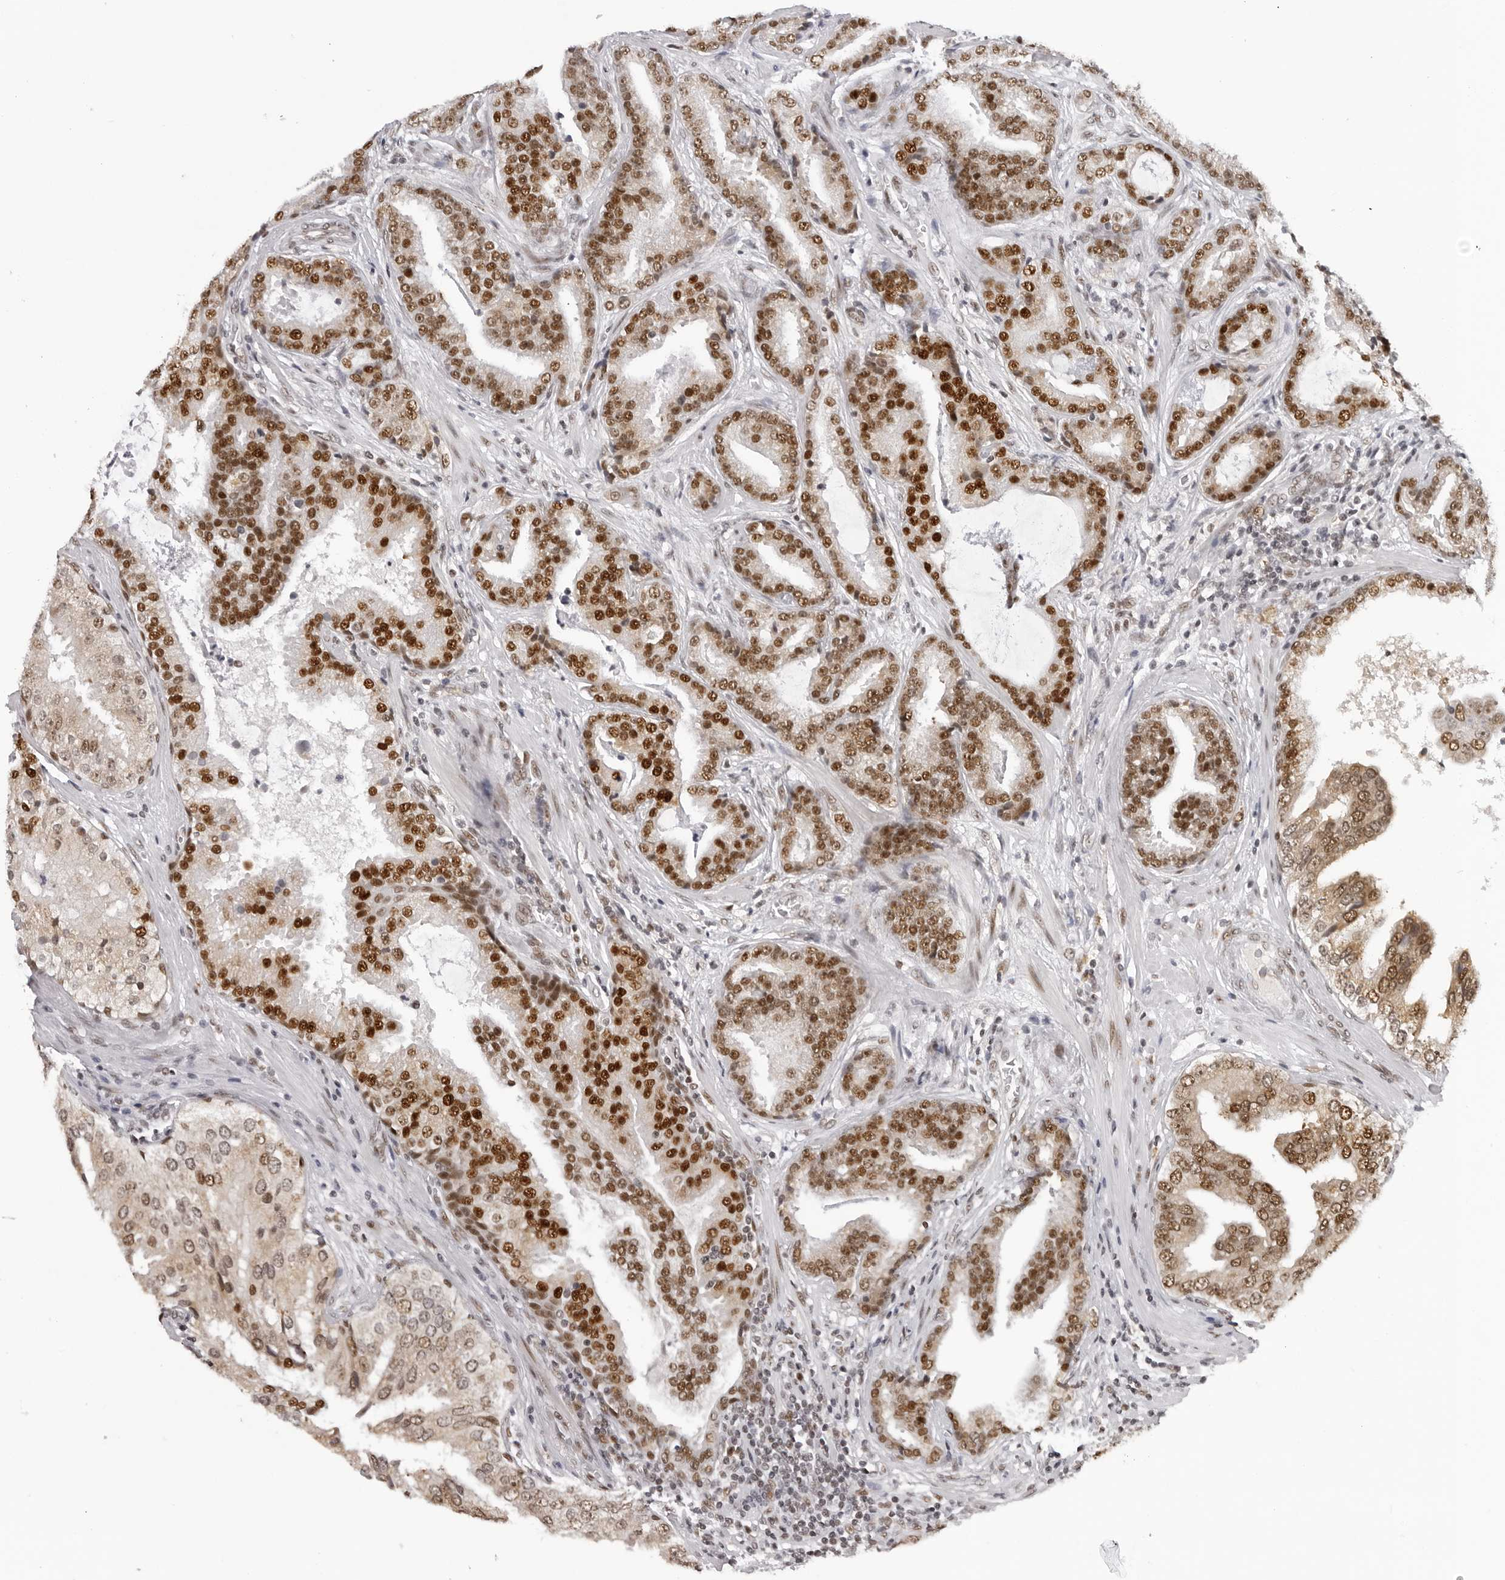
{"staining": {"intensity": "strong", "quantity": ">75%", "location": "nuclear"}, "tissue": "prostate cancer", "cell_type": "Tumor cells", "image_type": "cancer", "snomed": [{"axis": "morphology", "description": "Adenocarcinoma, Low grade"}, {"axis": "topography", "description": "Prostate"}], "caption": "This image exhibits immunohistochemistry (IHC) staining of human prostate cancer (adenocarcinoma (low-grade)), with high strong nuclear expression in about >75% of tumor cells.", "gene": "HEXIM2", "patient": {"sex": "male", "age": 67}}